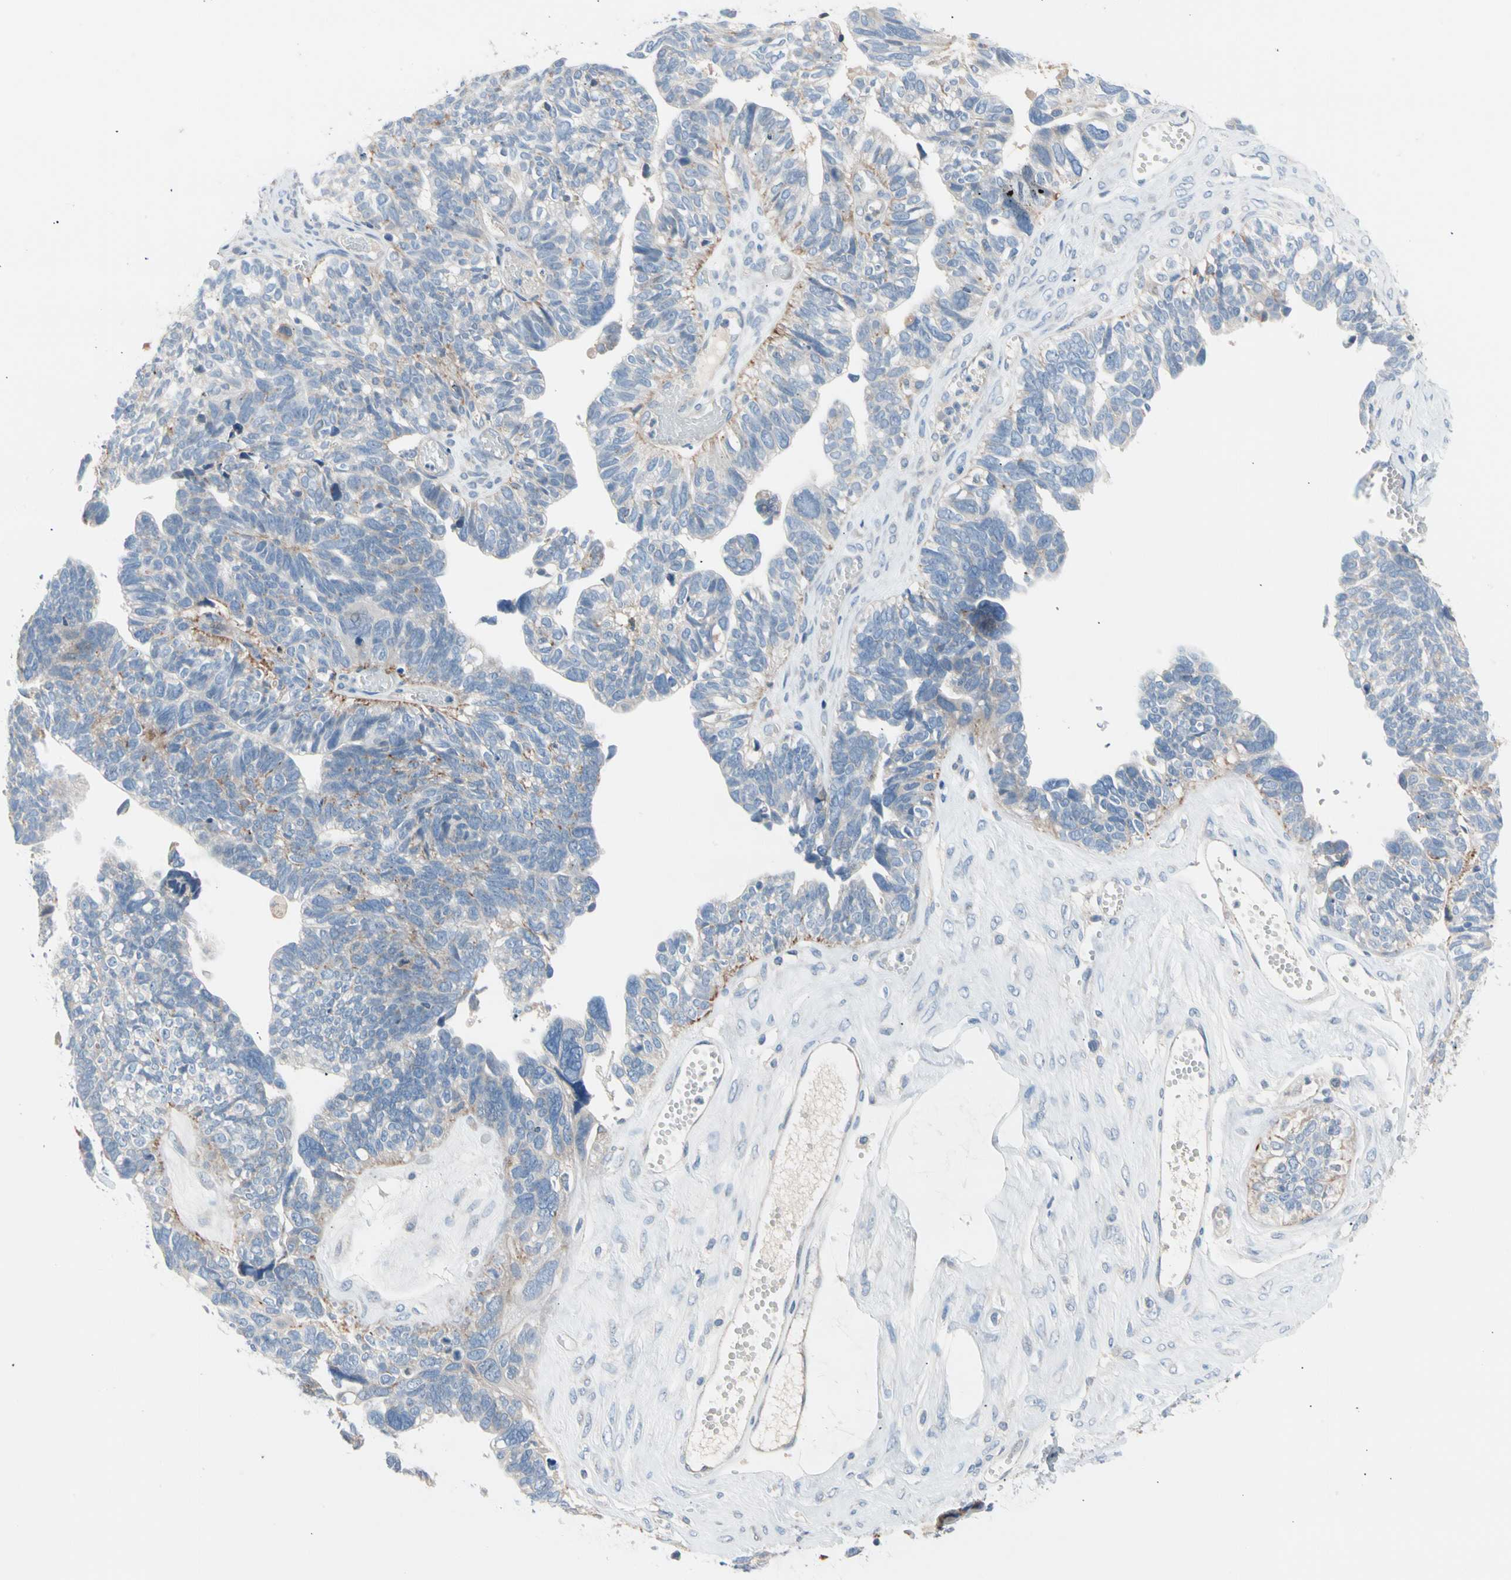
{"staining": {"intensity": "weak", "quantity": "<25%", "location": "cytoplasmic/membranous"}, "tissue": "ovarian cancer", "cell_type": "Tumor cells", "image_type": "cancer", "snomed": [{"axis": "morphology", "description": "Cystadenocarcinoma, serous, NOS"}, {"axis": "topography", "description": "Ovary"}], "caption": "High magnification brightfield microscopy of ovarian cancer (serous cystadenocarcinoma) stained with DAB (3,3'-diaminobenzidine) (brown) and counterstained with hematoxylin (blue): tumor cells show no significant staining. (Brightfield microscopy of DAB (3,3'-diaminobenzidine) immunohistochemistry (IHC) at high magnification).", "gene": "CASQ1", "patient": {"sex": "female", "age": 79}}